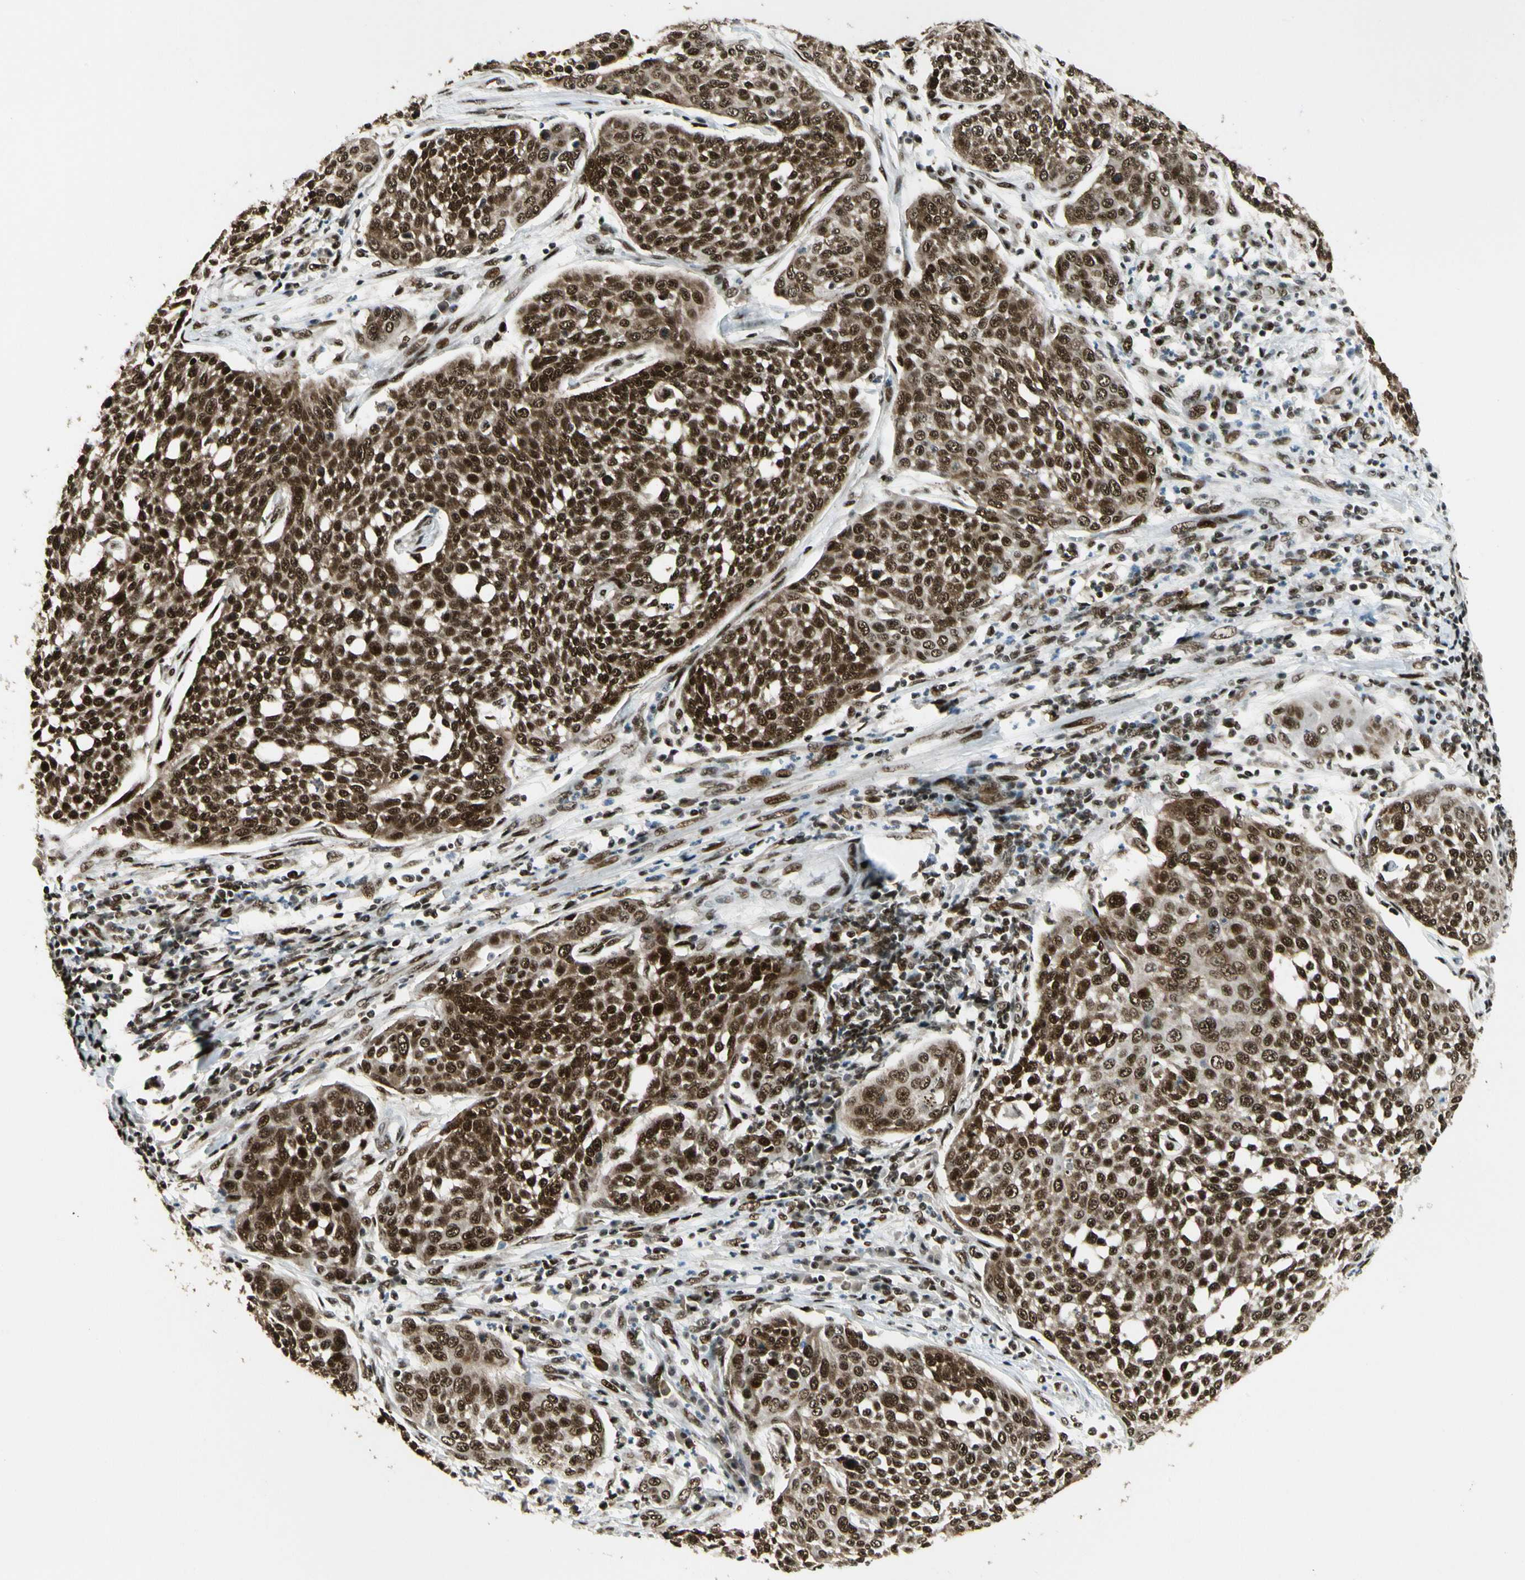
{"staining": {"intensity": "strong", "quantity": ">75%", "location": "cytoplasmic/membranous,nuclear"}, "tissue": "cervical cancer", "cell_type": "Tumor cells", "image_type": "cancer", "snomed": [{"axis": "morphology", "description": "Squamous cell carcinoma, NOS"}, {"axis": "topography", "description": "Cervix"}], "caption": "Cervical cancer (squamous cell carcinoma) stained with a protein marker displays strong staining in tumor cells.", "gene": "FUS", "patient": {"sex": "female", "age": 34}}